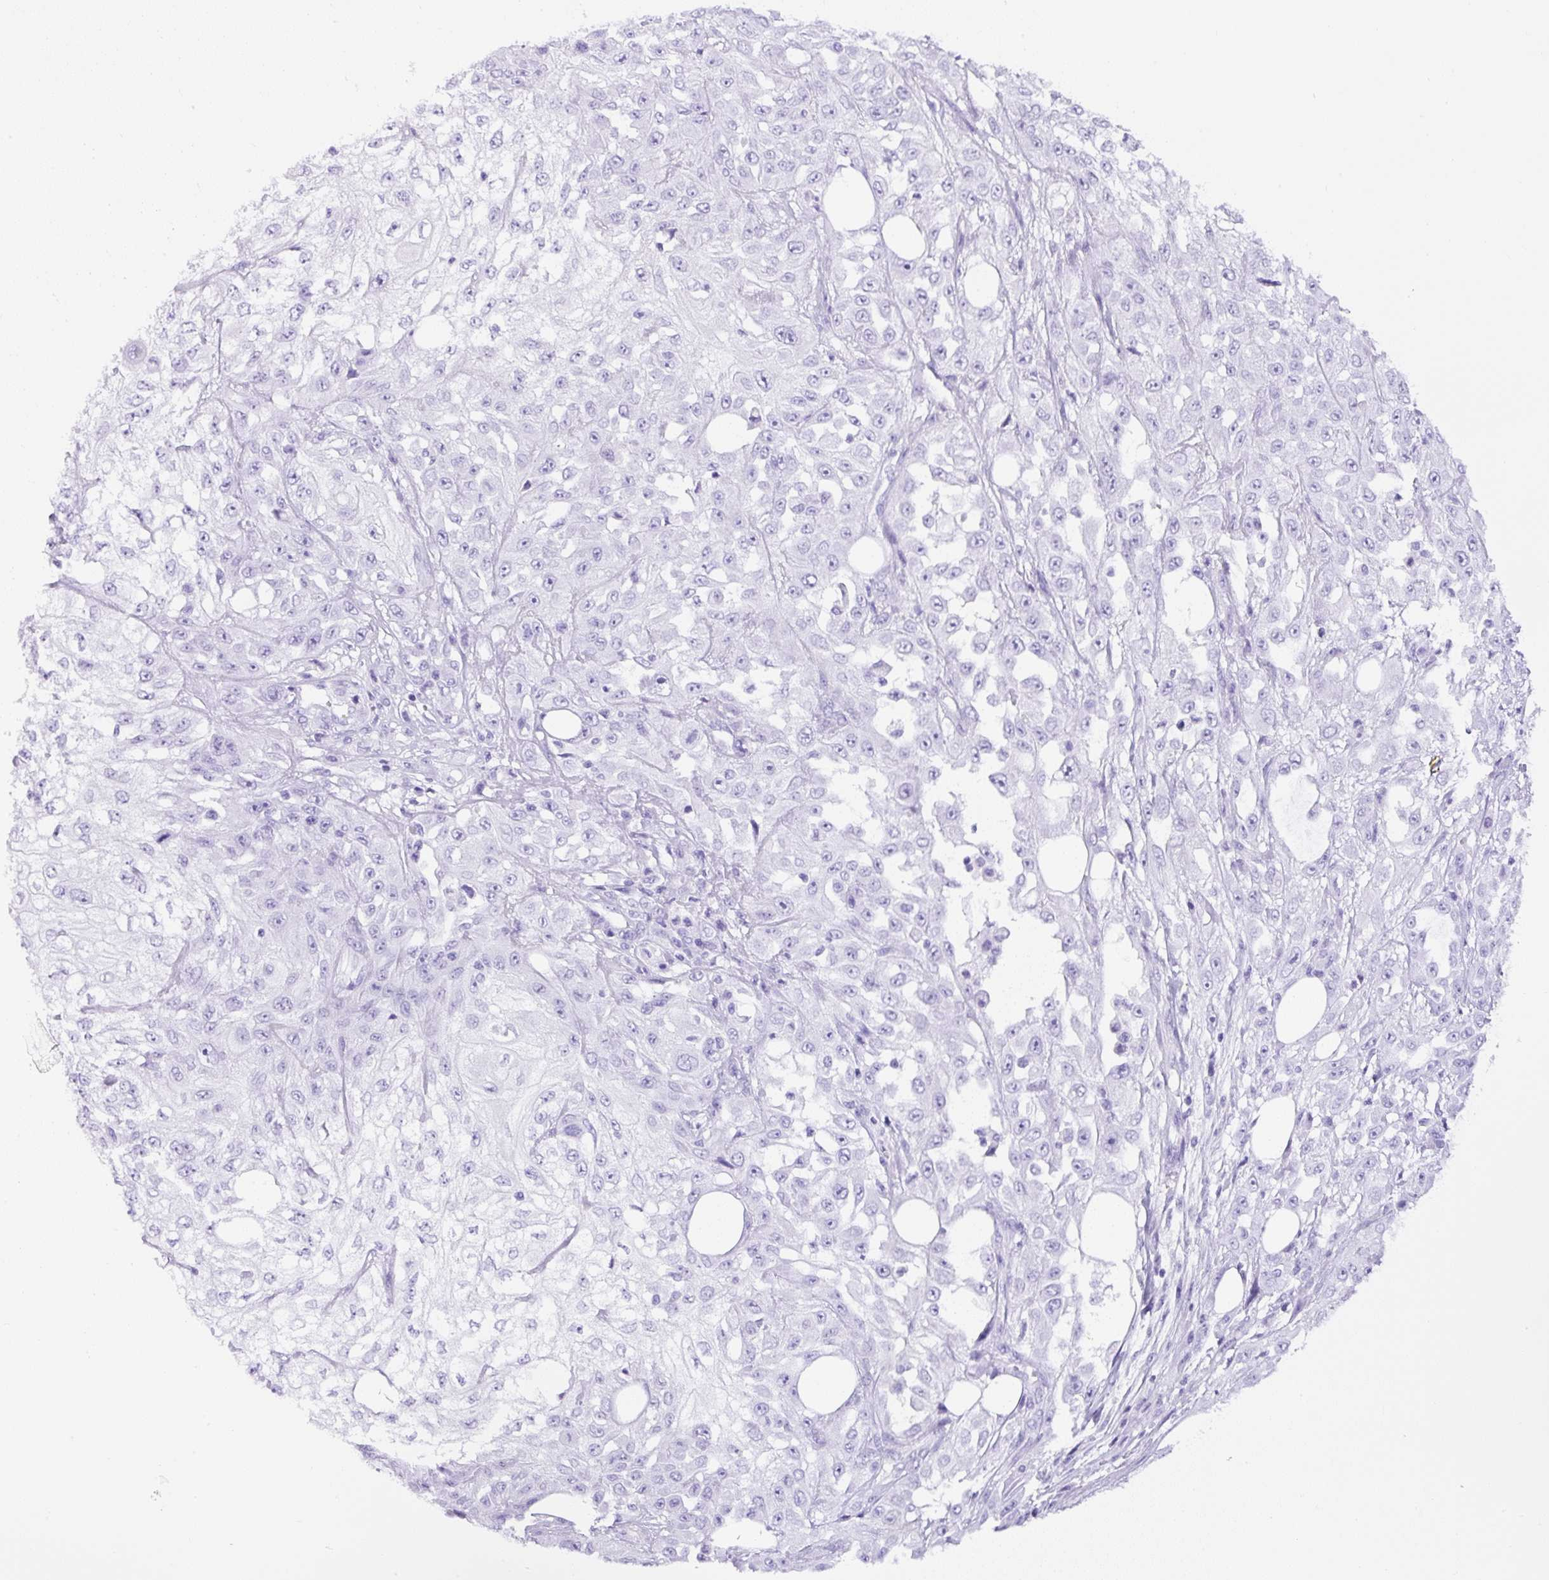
{"staining": {"intensity": "negative", "quantity": "none", "location": "none"}, "tissue": "skin cancer", "cell_type": "Tumor cells", "image_type": "cancer", "snomed": [{"axis": "morphology", "description": "Squamous cell carcinoma, NOS"}, {"axis": "morphology", "description": "Squamous cell carcinoma, metastatic, NOS"}, {"axis": "topography", "description": "Skin"}, {"axis": "topography", "description": "Lymph node"}], "caption": "Metastatic squamous cell carcinoma (skin) was stained to show a protein in brown. There is no significant expression in tumor cells.", "gene": "TMEM200B", "patient": {"sex": "male", "age": 75}}